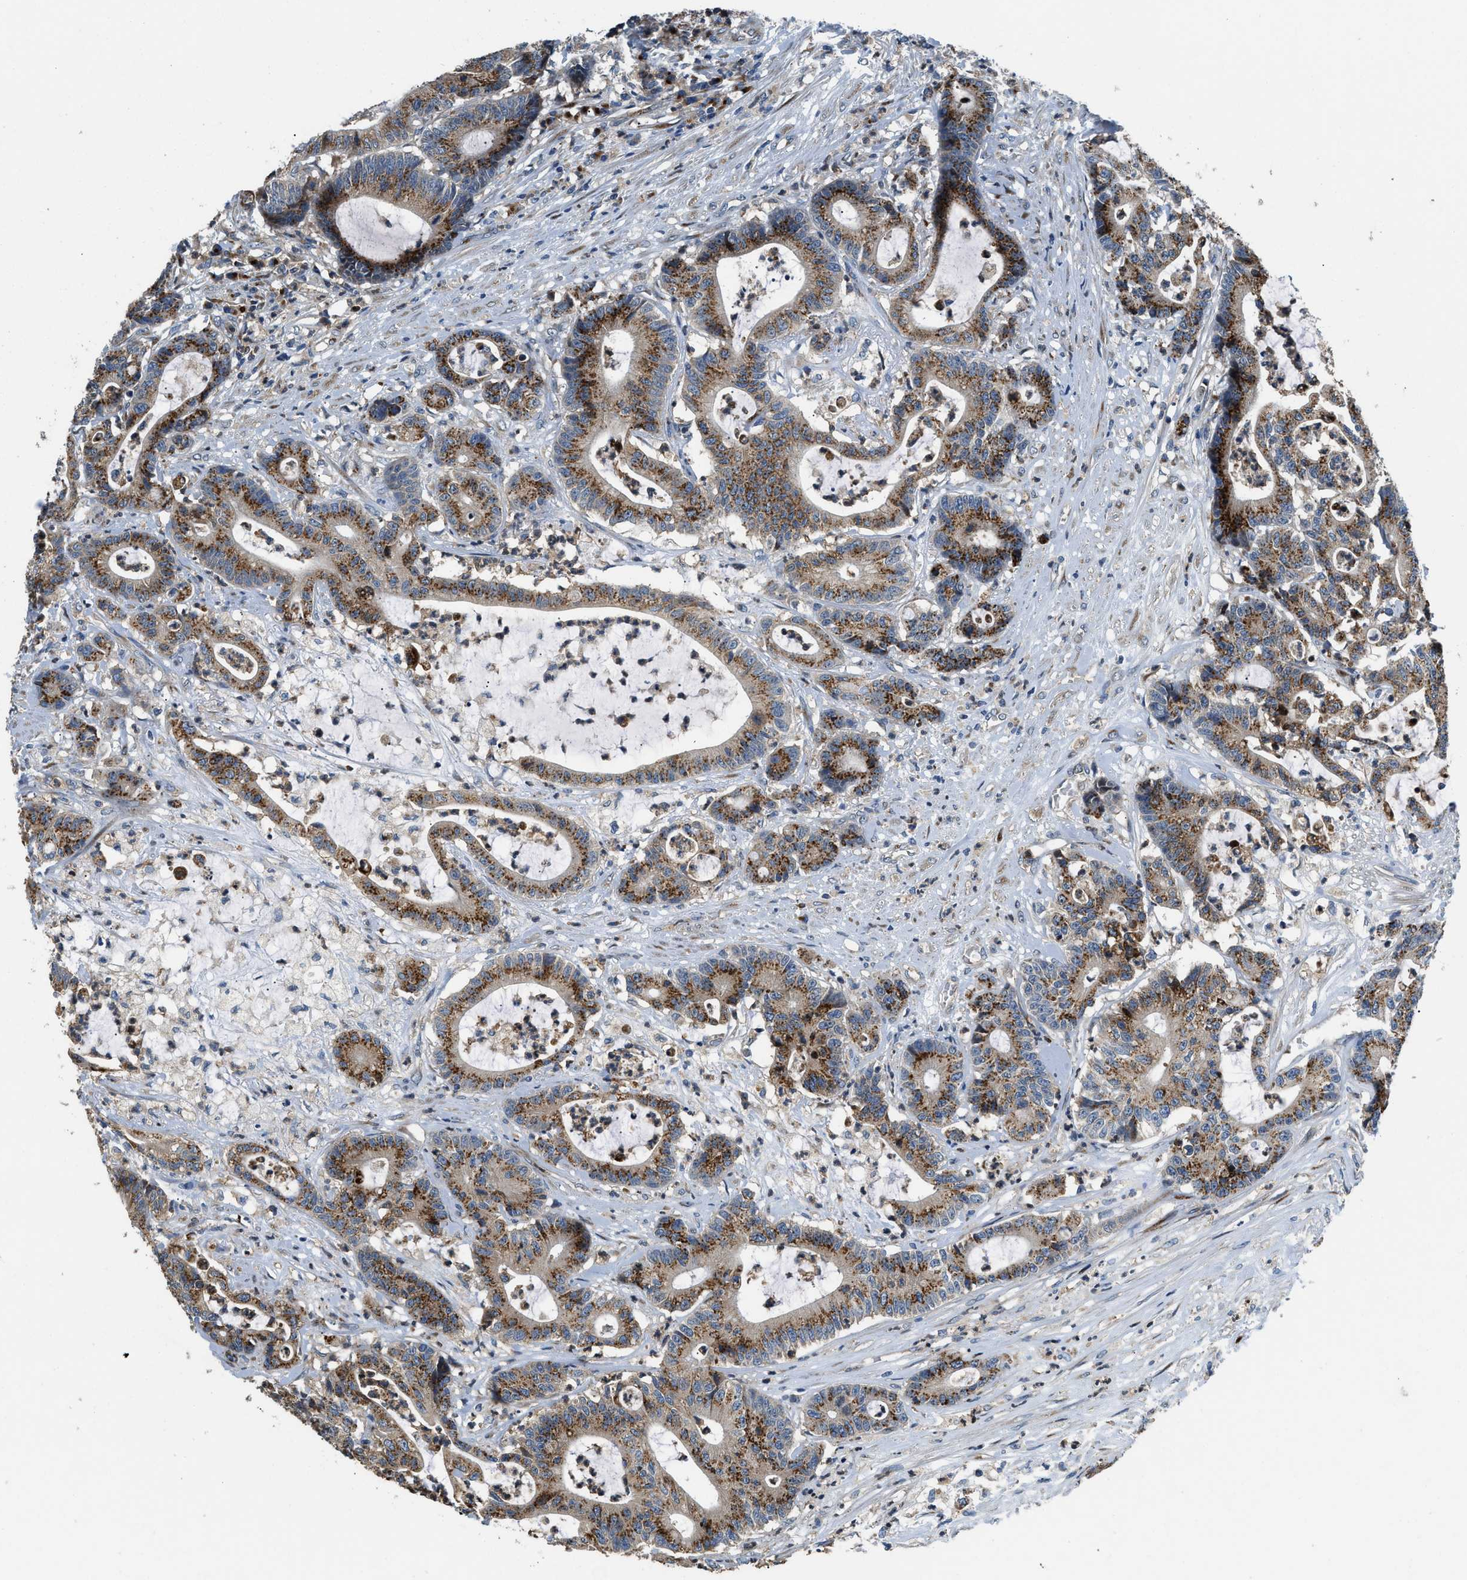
{"staining": {"intensity": "moderate", "quantity": ">75%", "location": "cytoplasmic/membranous"}, "tissue": "colorectal cancer", "cell_type": "Tumor cells", "image_type": "cancer", "snomed": [{"axis": "morphology", "description": "Adenocarcinoma, NOS"}, {"axis": "topography", "description": "Colon"}], "caption": "High-magnification brightfield microscopy of adenocarcinoma (colorectal) stained with DAB (brown) and counterstained with hematoxylin (blue). tumor cells exhibit moderate cytoplasmic/membranous expression is seen in about>75% of cells.", "gene": "FUT8", "patient": {"sex": "female", "age": 84}}